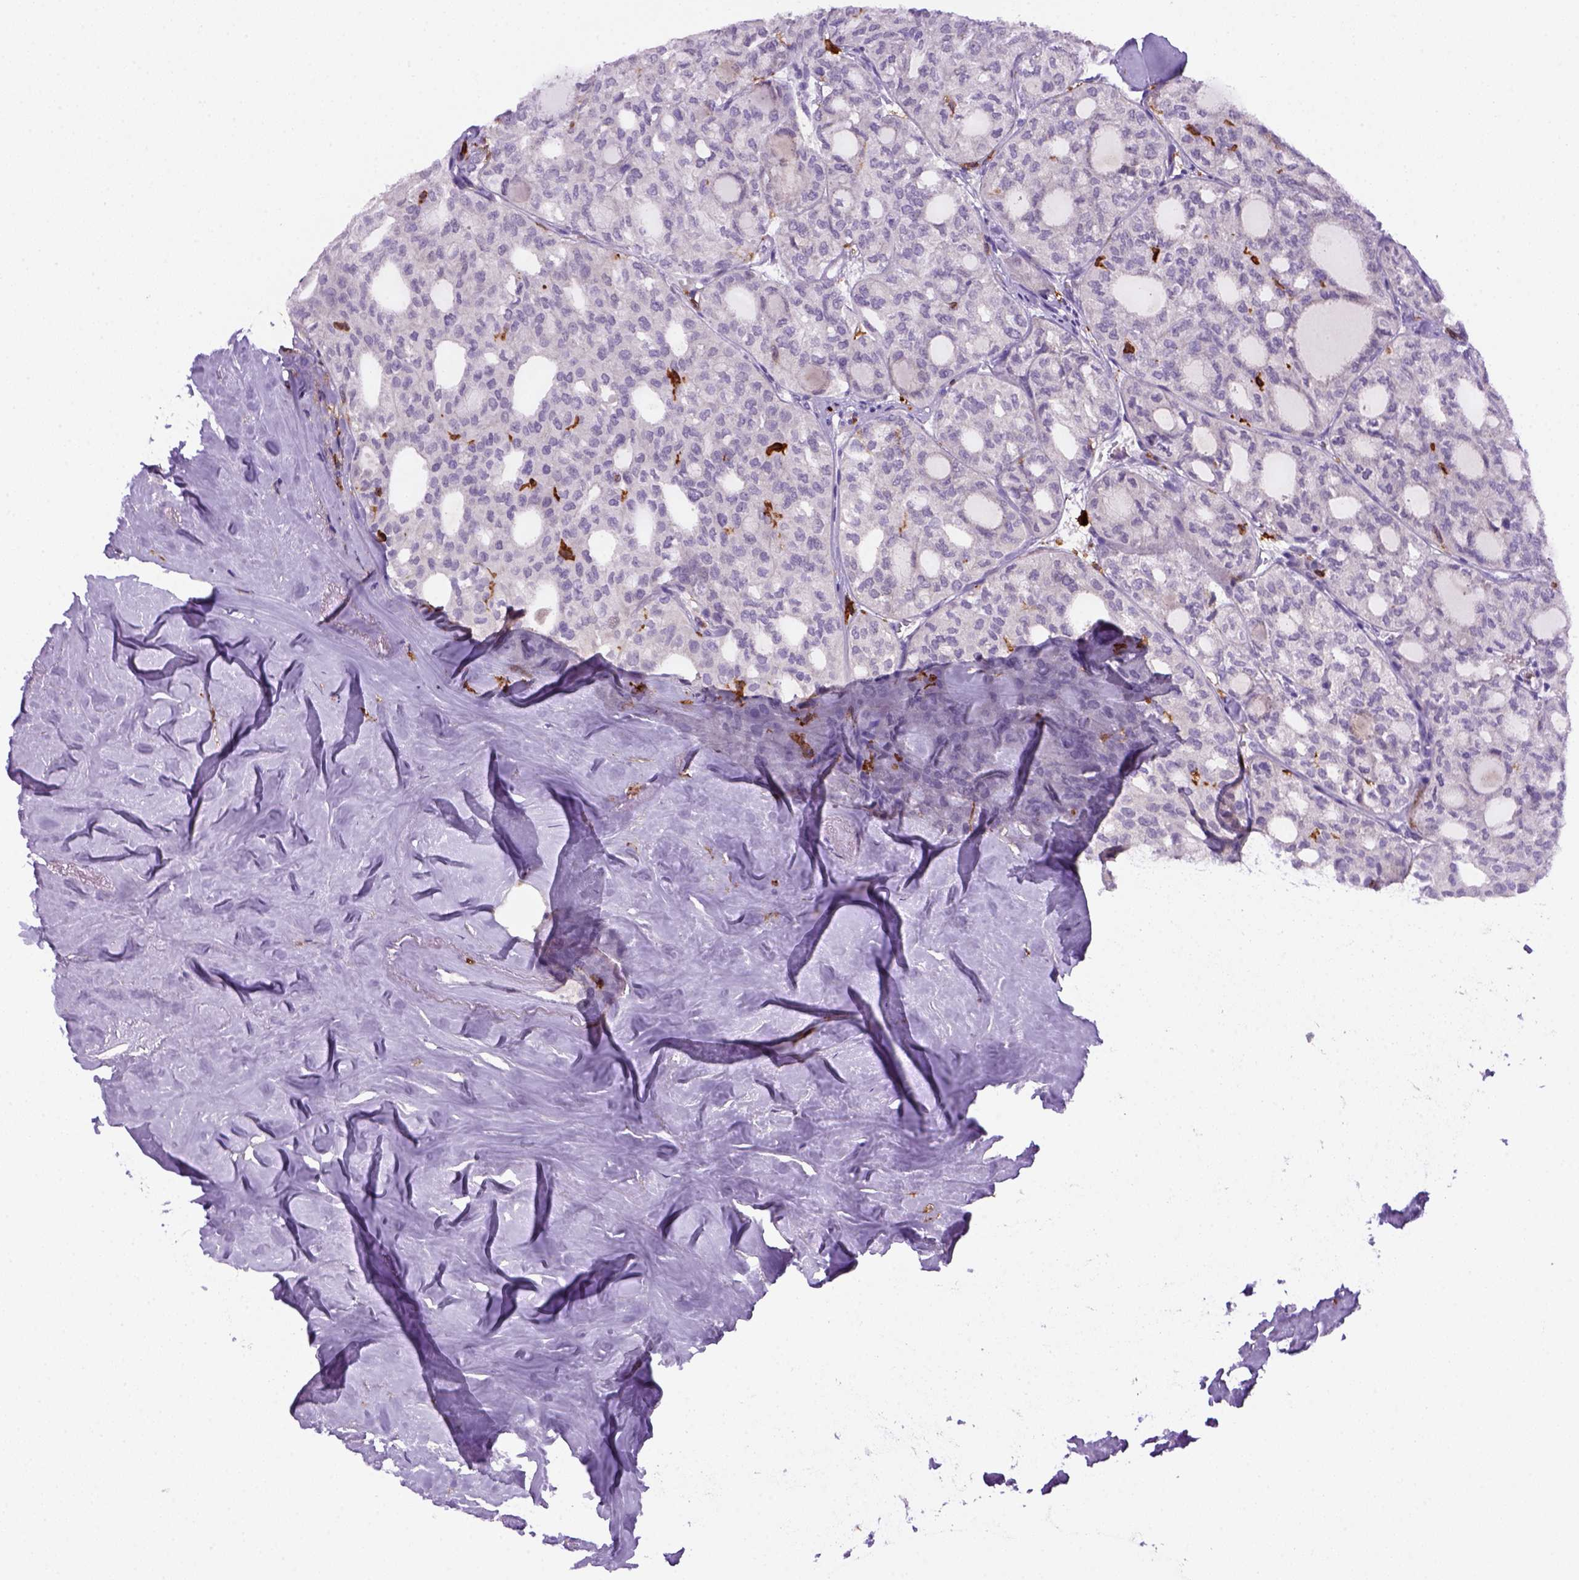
{"staining": {"intensity": "negative", "quantity": "none", "location": "none"}, "tissue": "thyroid cancer", "cell_type": "Tumor cells", "image_type": "cancer", "snomed": [{"axis": "morphology", "description": "Follicular adenoma carcinoma, NOS"}, {"axis": "topography", "description": "Thyroid gland"}], "caption": "An immunohistochemistry image of follicular adenoma carcinoma (thyroid) is shown. There is no staining in tumor cells of follicular adenoma carcinoma (thyroid). (DAB immunohistochemistry (IHC), high magnification).", "gene": "CD14", "patient": {"sex": "male", "age": 75}}